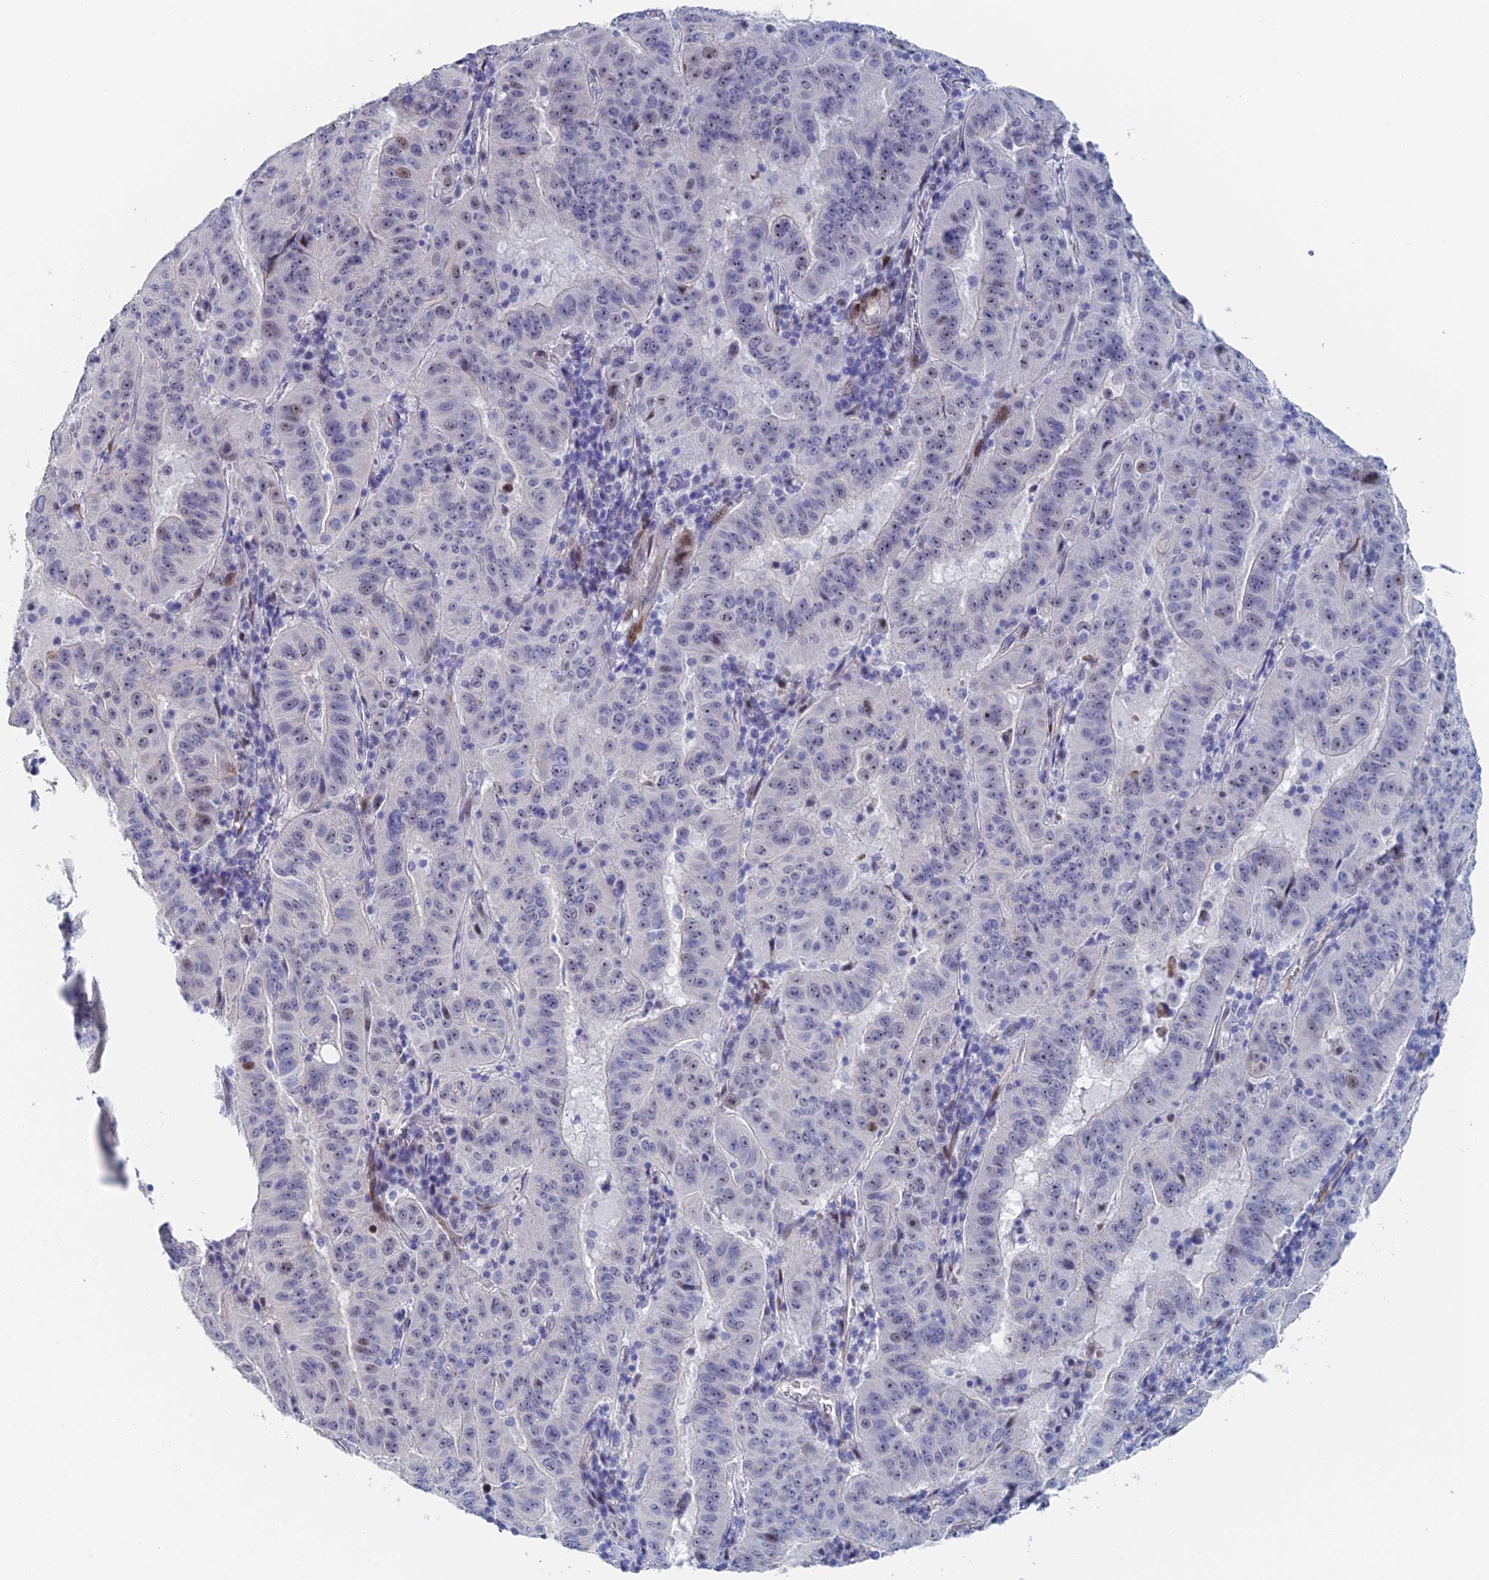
{"staining": {"intensity": "weak", "quantity": "<25%", "location": "nuclear"}, "tissue": "pancreatic cancer", "cell_type": "Tumor cells", "image_type": "cancer", "snomed": [{"axis": "morphology", "description": "Adenocarcinoma, NOS"}, {"axis": "topography", "description": "Pancreas"}], "caption": "This is a photomicrograph of IHC staining of pancreatic cancer (adenocarcinoma), which shows no expression in tumor cells. (Brightfield microscopy of DAB (3,3'-diaminobenzidine) immunohistochemistry (IHC) at high magnification).", "gene": "DRGX", "patient": {"sex": "male", "age": 63}}